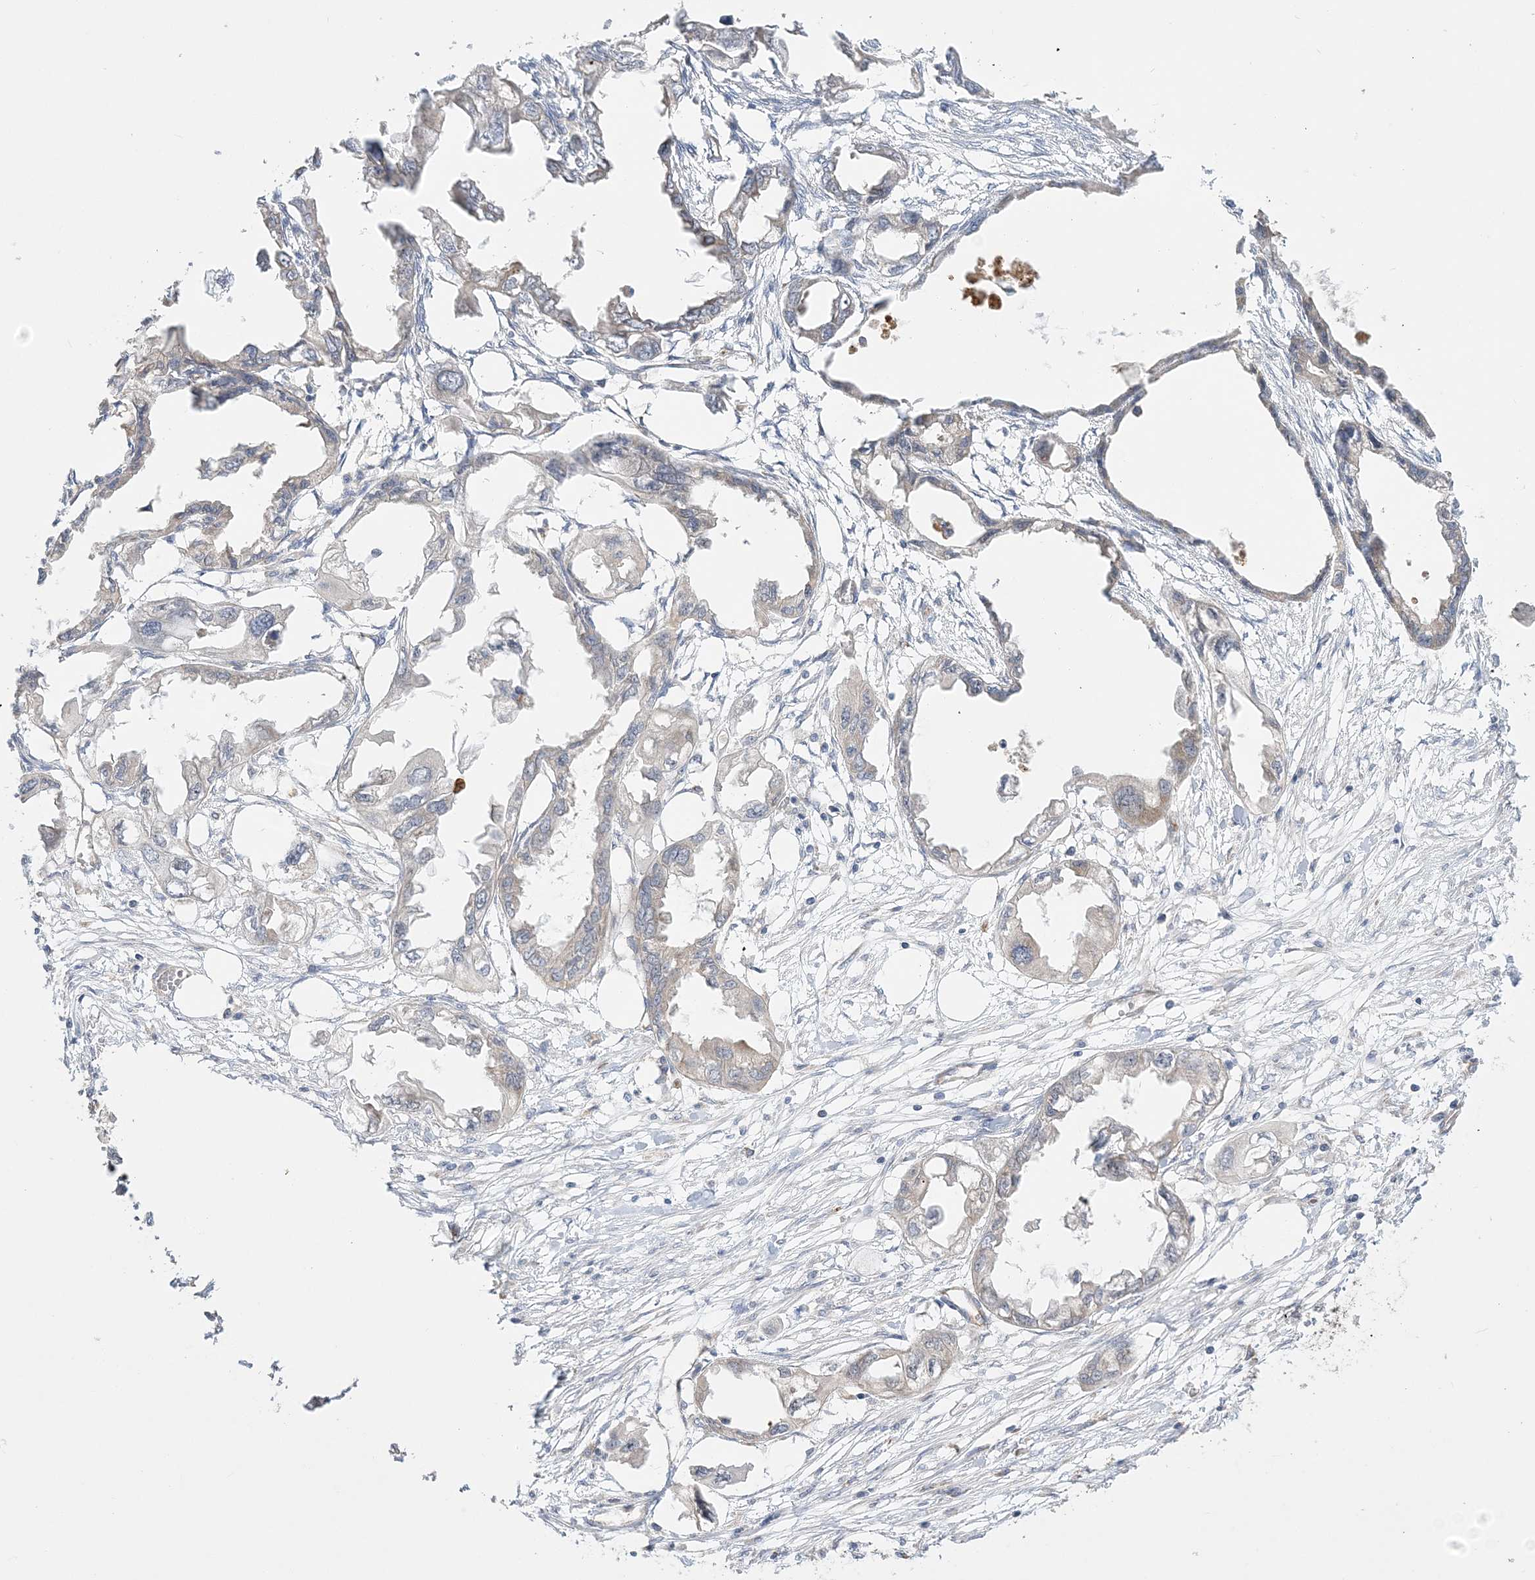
{"staining": {"intensity": "negative", "quantity": "none", "location": "none"}, "tissue": "endometrial cancer", "cell_type": "Tumor cells", "image_type": "cancer", "snomed": [{"axis": "morphology", "description": "Adenocarcinoma, NOS"}, {"axis": "morphology", "description": "Adenocarcinoma, metastatic, NOS"}, {"axis": "topography", "description": "Adipose tissue"}, {"axis": "topography", "description": "Endometrium"}], "caption": "Immunohistochemical staining of endometrial cancer demonstrates no significant positivity in tumor cells. Brightfield microscopy of IHC stained with DAB (3,3'-diaminobenzidine) (brown) and hematoxylin (blue), captured at high magnification.", "gene": "FARSB", "patient": {"sex": "female", "age": 67}}